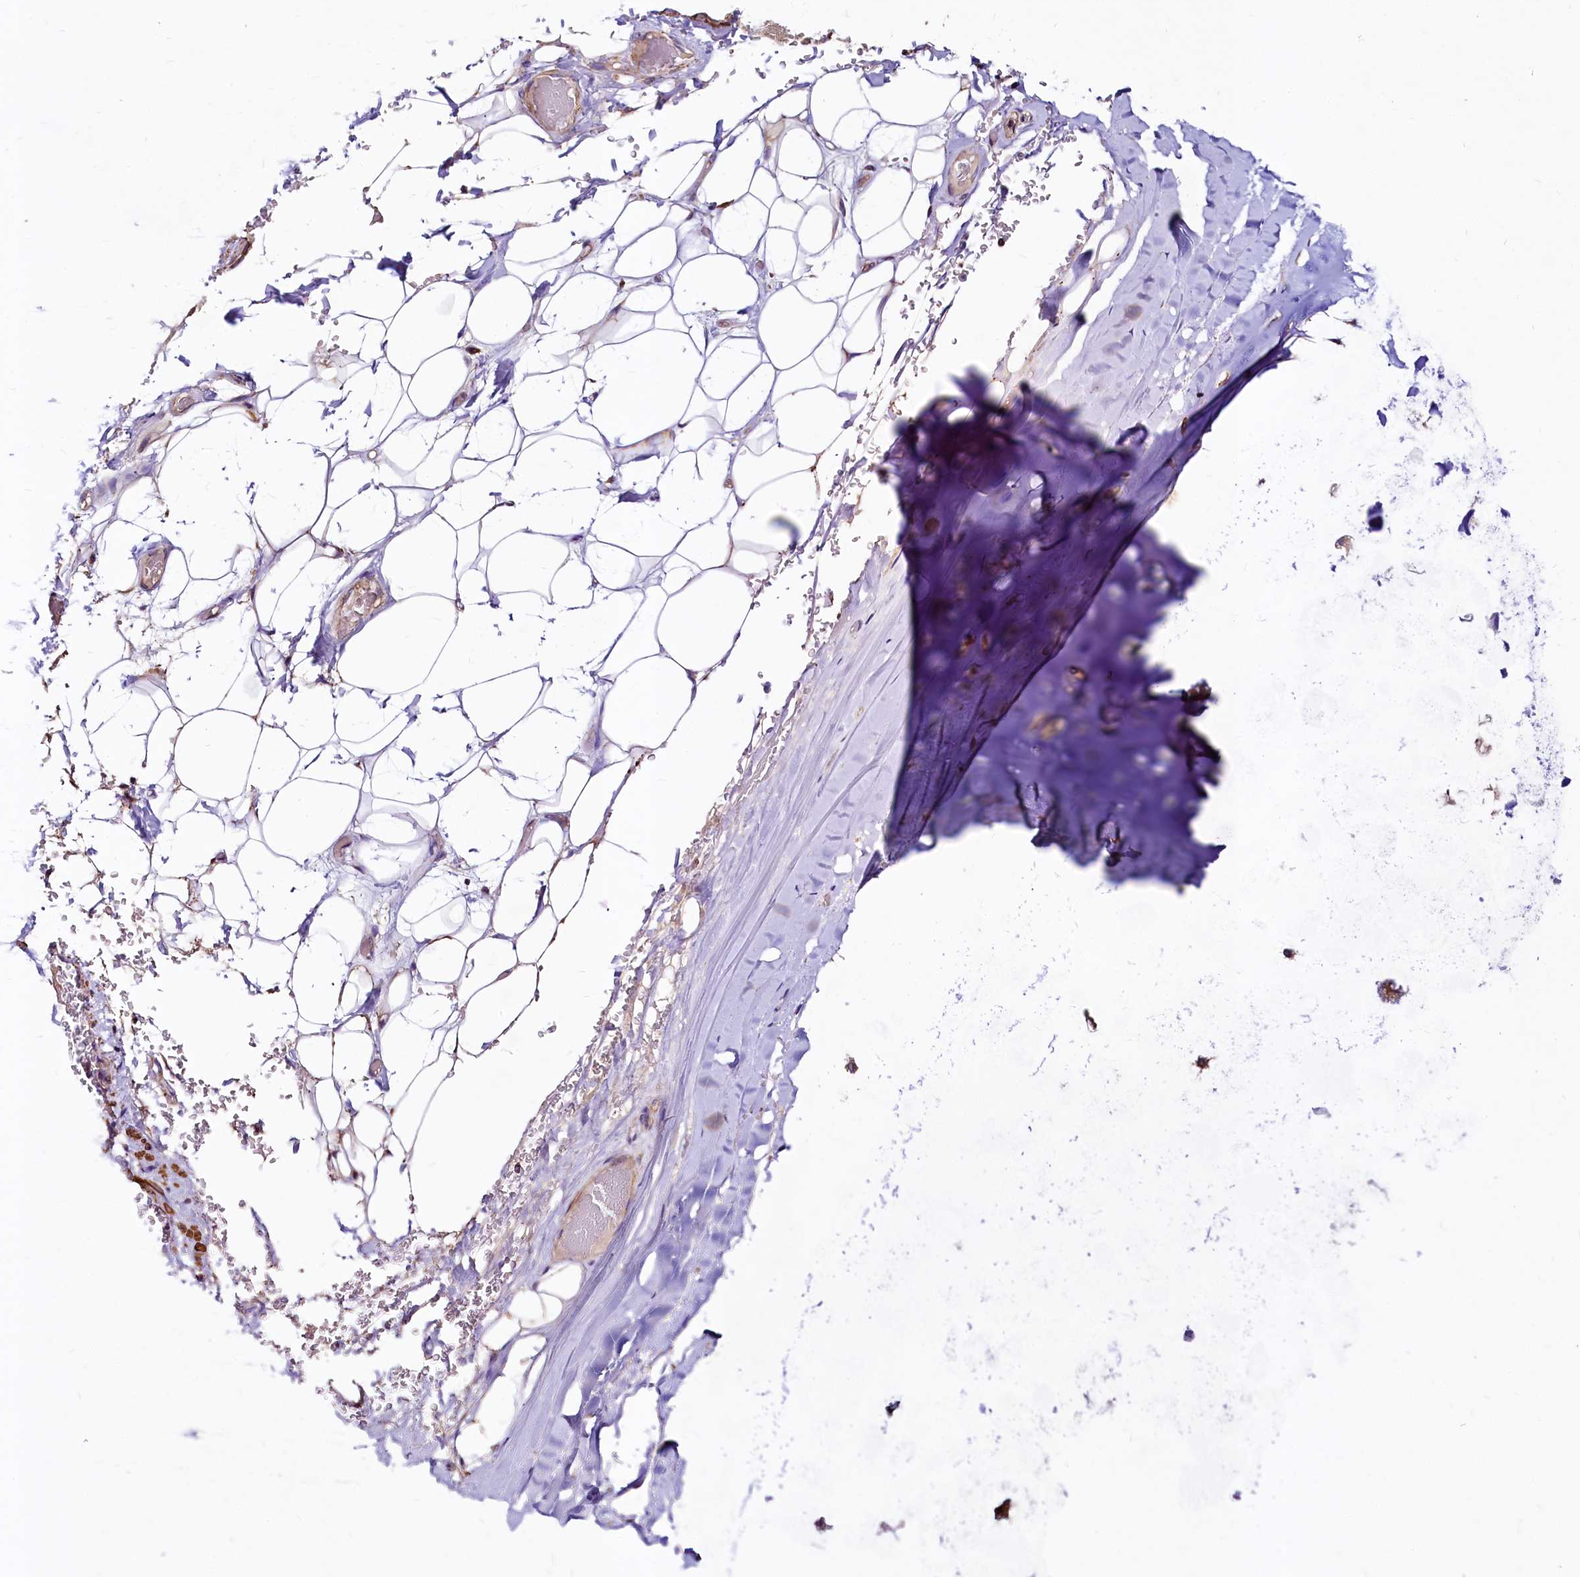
{"staining": {"intensity": "negative", "quantity": "none", "location": "none"}, "tissue": "adipose tissue", "cell_type": "Adipocytes", "image_type": "normal", "snomed": [{"axis": "morphology", "description": "Normal tissue, NOS"}, {"axis": "topography", "description": "Bronchus"}], "caption": "Adipose tissue was stained to show a protein in brown. There is no significant expression in adipocytes. Nuclei are stained in blue.", "gene": "CIAO3", "patient": {"sex": "male", "age": 66}}